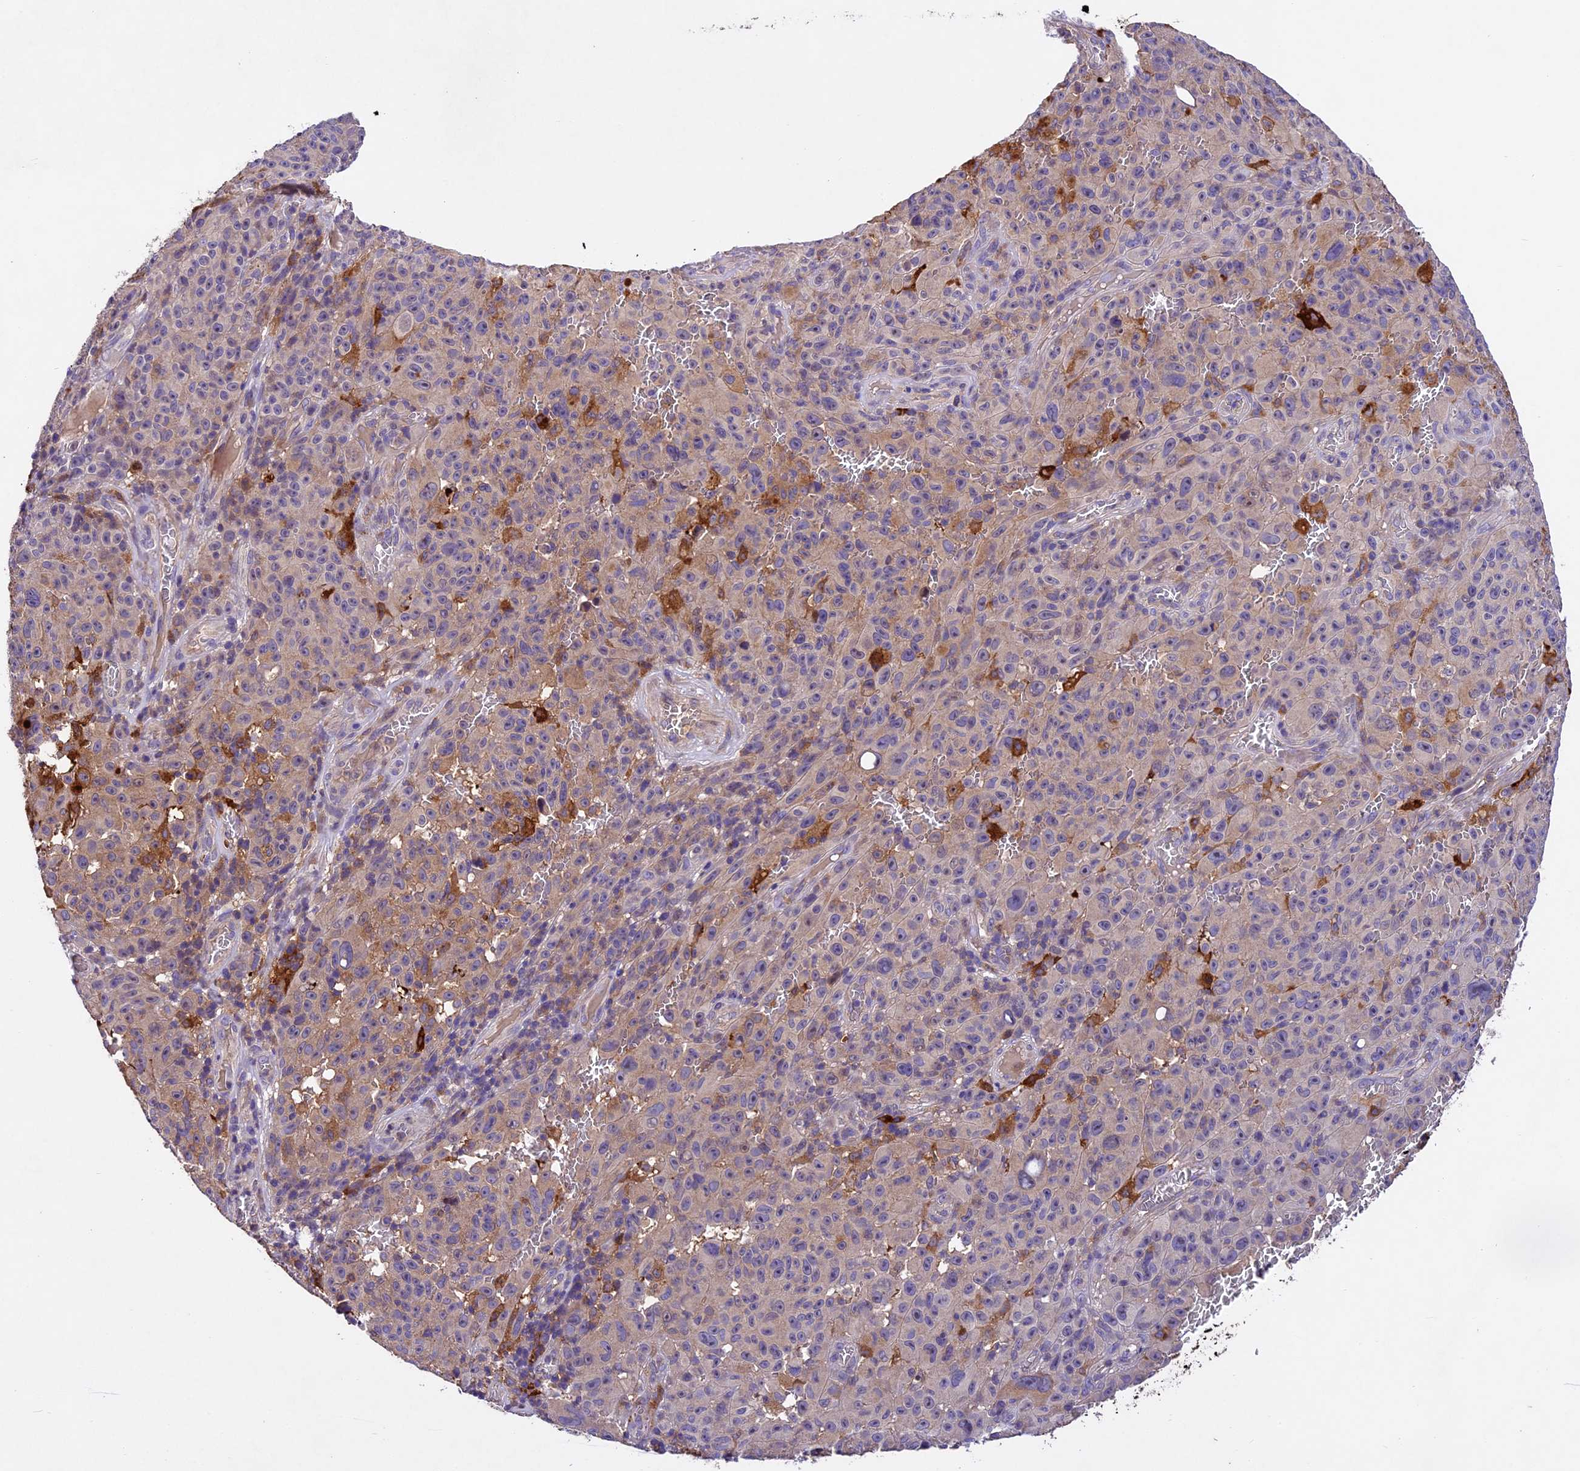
{"staining": {"intensity": "weak", "quantity": "25%-75%", "location": "cytoplasmic/membranous"}, "tissue": "melanoma", "cell_type": "Tumor cells", "image_type": "cancer", "snomed": [{"axis": "morphology", "description": "Malignant melanoma, NOS"}, {"axis": "topography", "description": "Skin"}], "caption": "Protein staining of malignant melanoma tissue displays weak cytoplasmic/membranous staining in approximately 25%-75% of tumor cells.", "gene": "CILP2", "patient": {"sex": "female", "age": 82}}